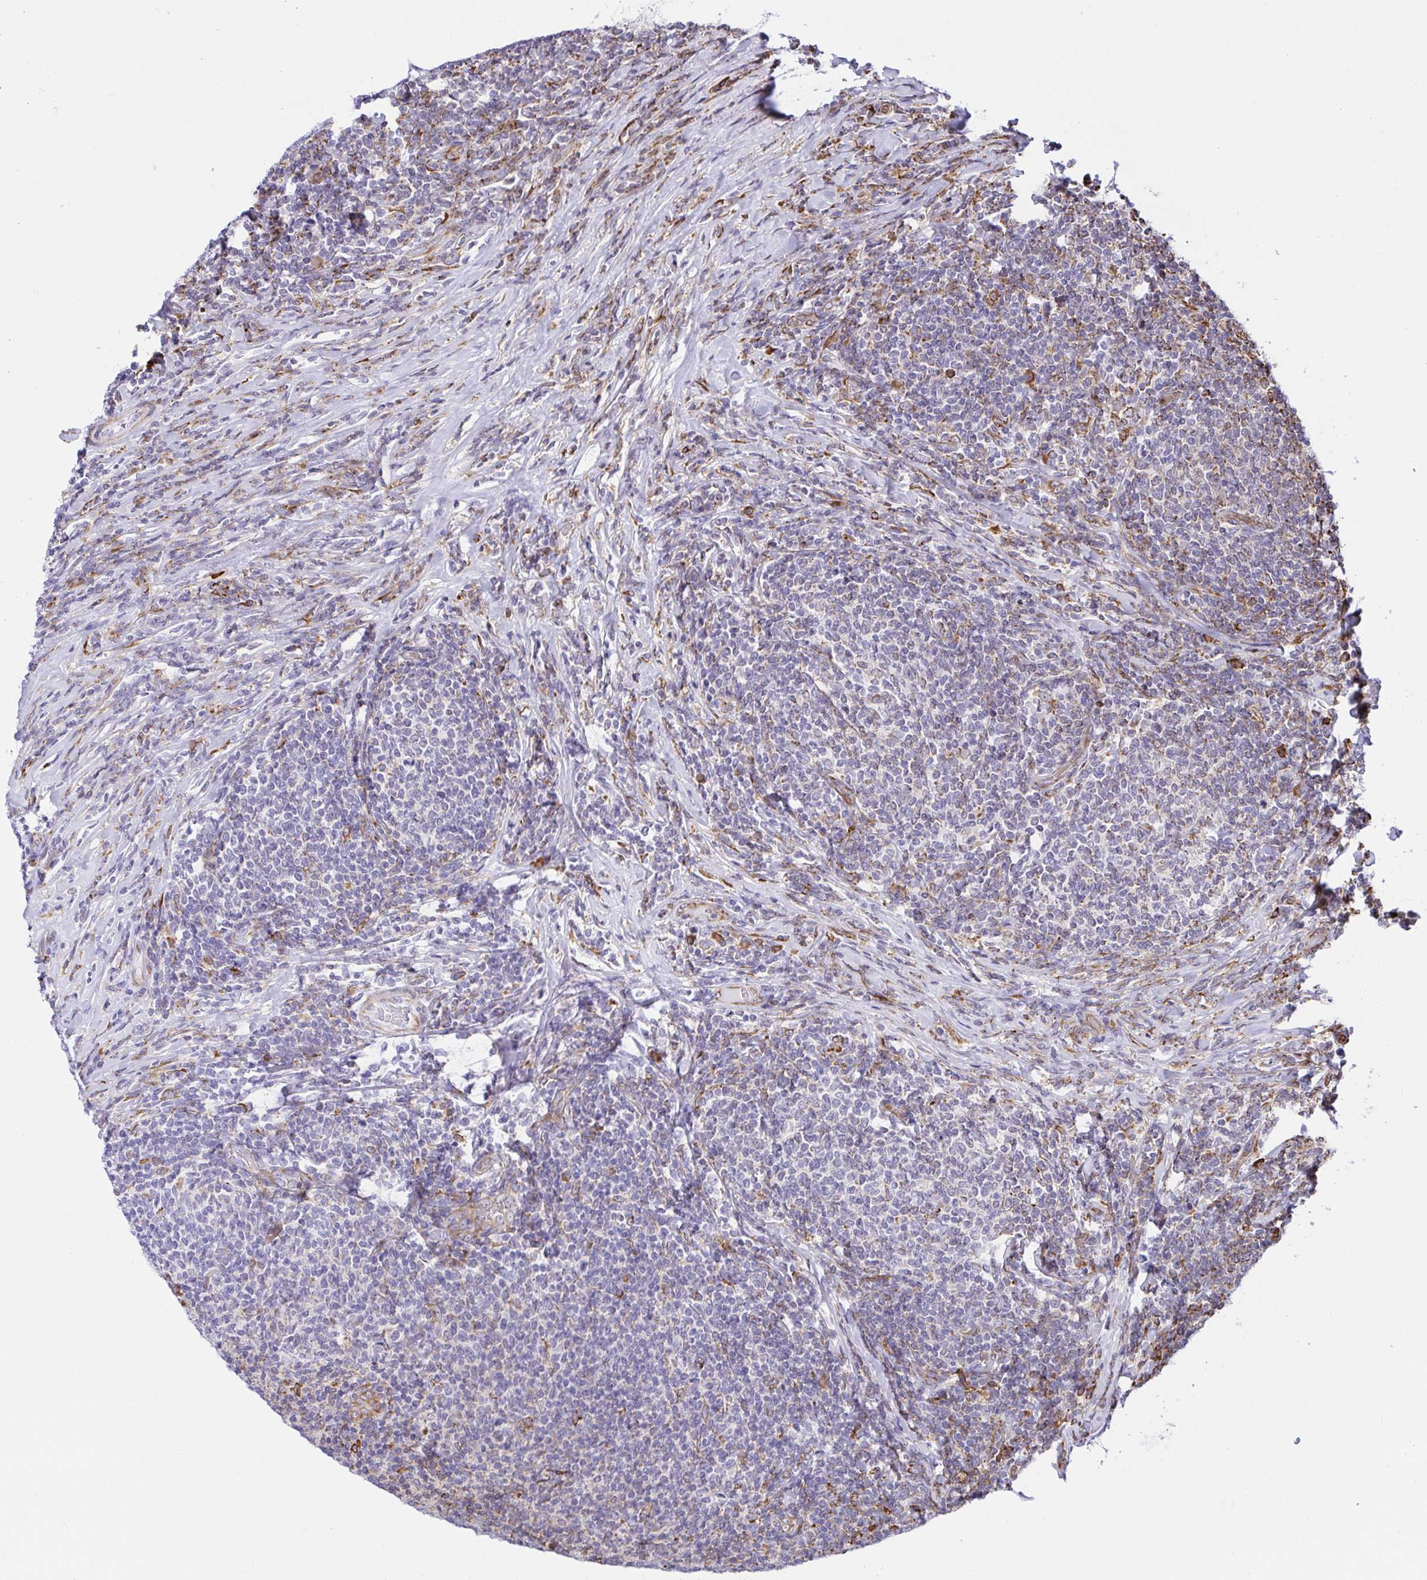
{"staining": {"intensity": "weak", "quantity": "<25%", "location": "cytoplasmic/membranous"}, "tissue": "lymphoma", "cell_type": "Tumor cells", "image_type": "cancer", "snomed": [{"axis": "morphology", "description": "Malignant lymphoma, non-Hodgkin's type, Low grade"}, {"axis": "topography", "description": "Lymph node"}], "caption": "The histopathology image exhibits no significant expression in tumor cells of lymphoma. The staining was performed using DAB to visualize the protein expression in brown, while the nuclei were stained in blue with hematoxylin (Magnification: 20x).", "gene": "CLGN", "patient": {"sex": "male", "age": 52}}